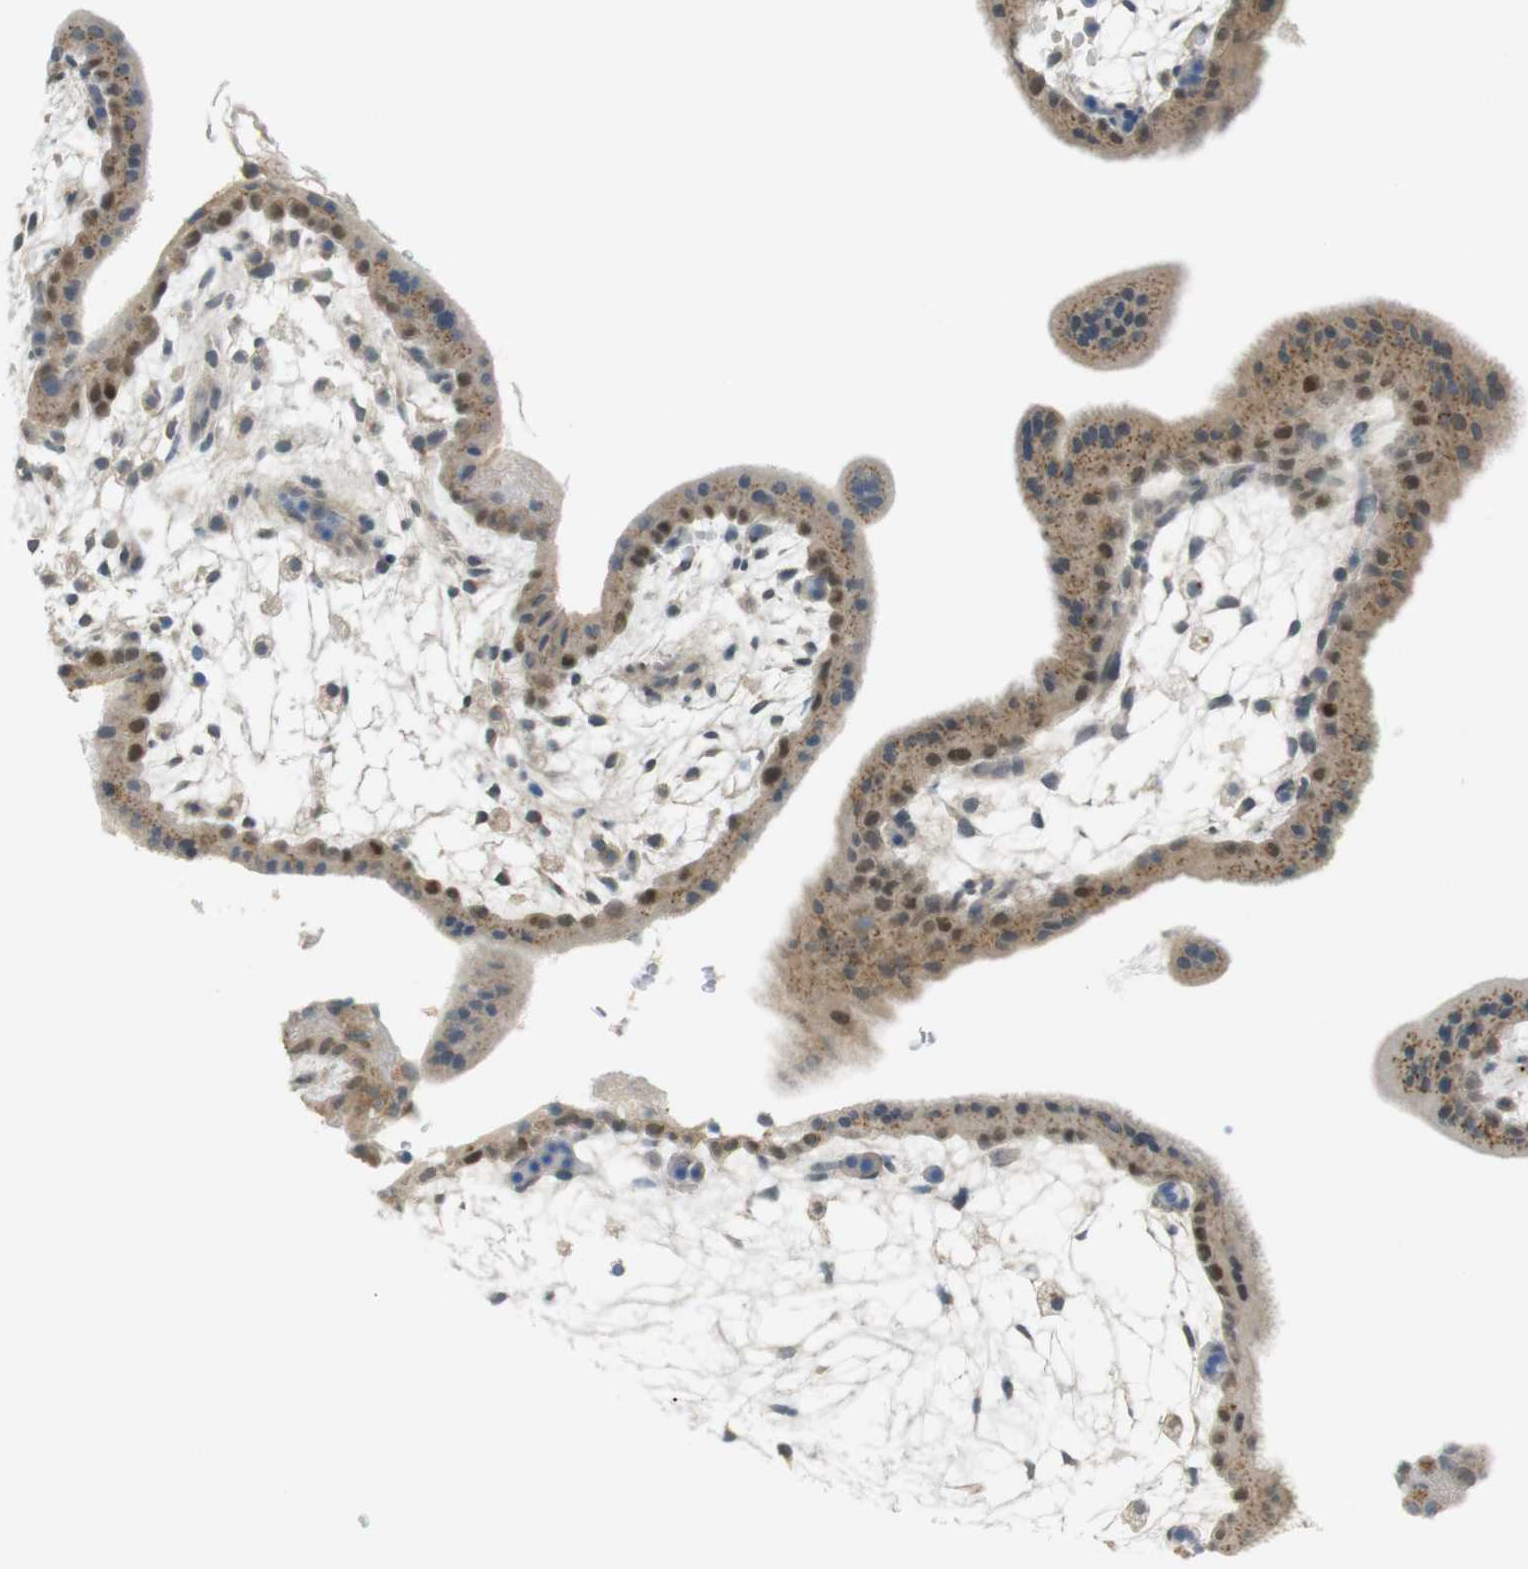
{"staining": {"intensity": "moderate", "quantity": ">75%", "location": "cytoplasmic/membranous"}, "tissue": "placenta", "cell_type": "Trophoblastic cells", "image_type": "normal", "snomed": [{"axis": "morphology", "description": "Normal tissue, NOS"}, {"axis": "topography", "description": "Placenta"}], "caption": "Immunohistochemistry (IHC) staining of benign placenta, which displays medium levels of moderate cytoplasmic/membranous staining in about >75% of trophoblastic cells indicating moderate cytoplasmic/membranous protein expression. The staining was performed using DAB (3,3'-diaminobenzidine) (brown) for protein detection and nuclei were counterstained in hematoxylin (blue).", "gene": "UGT8", "patient": {"sex": "female", "age": 35}}